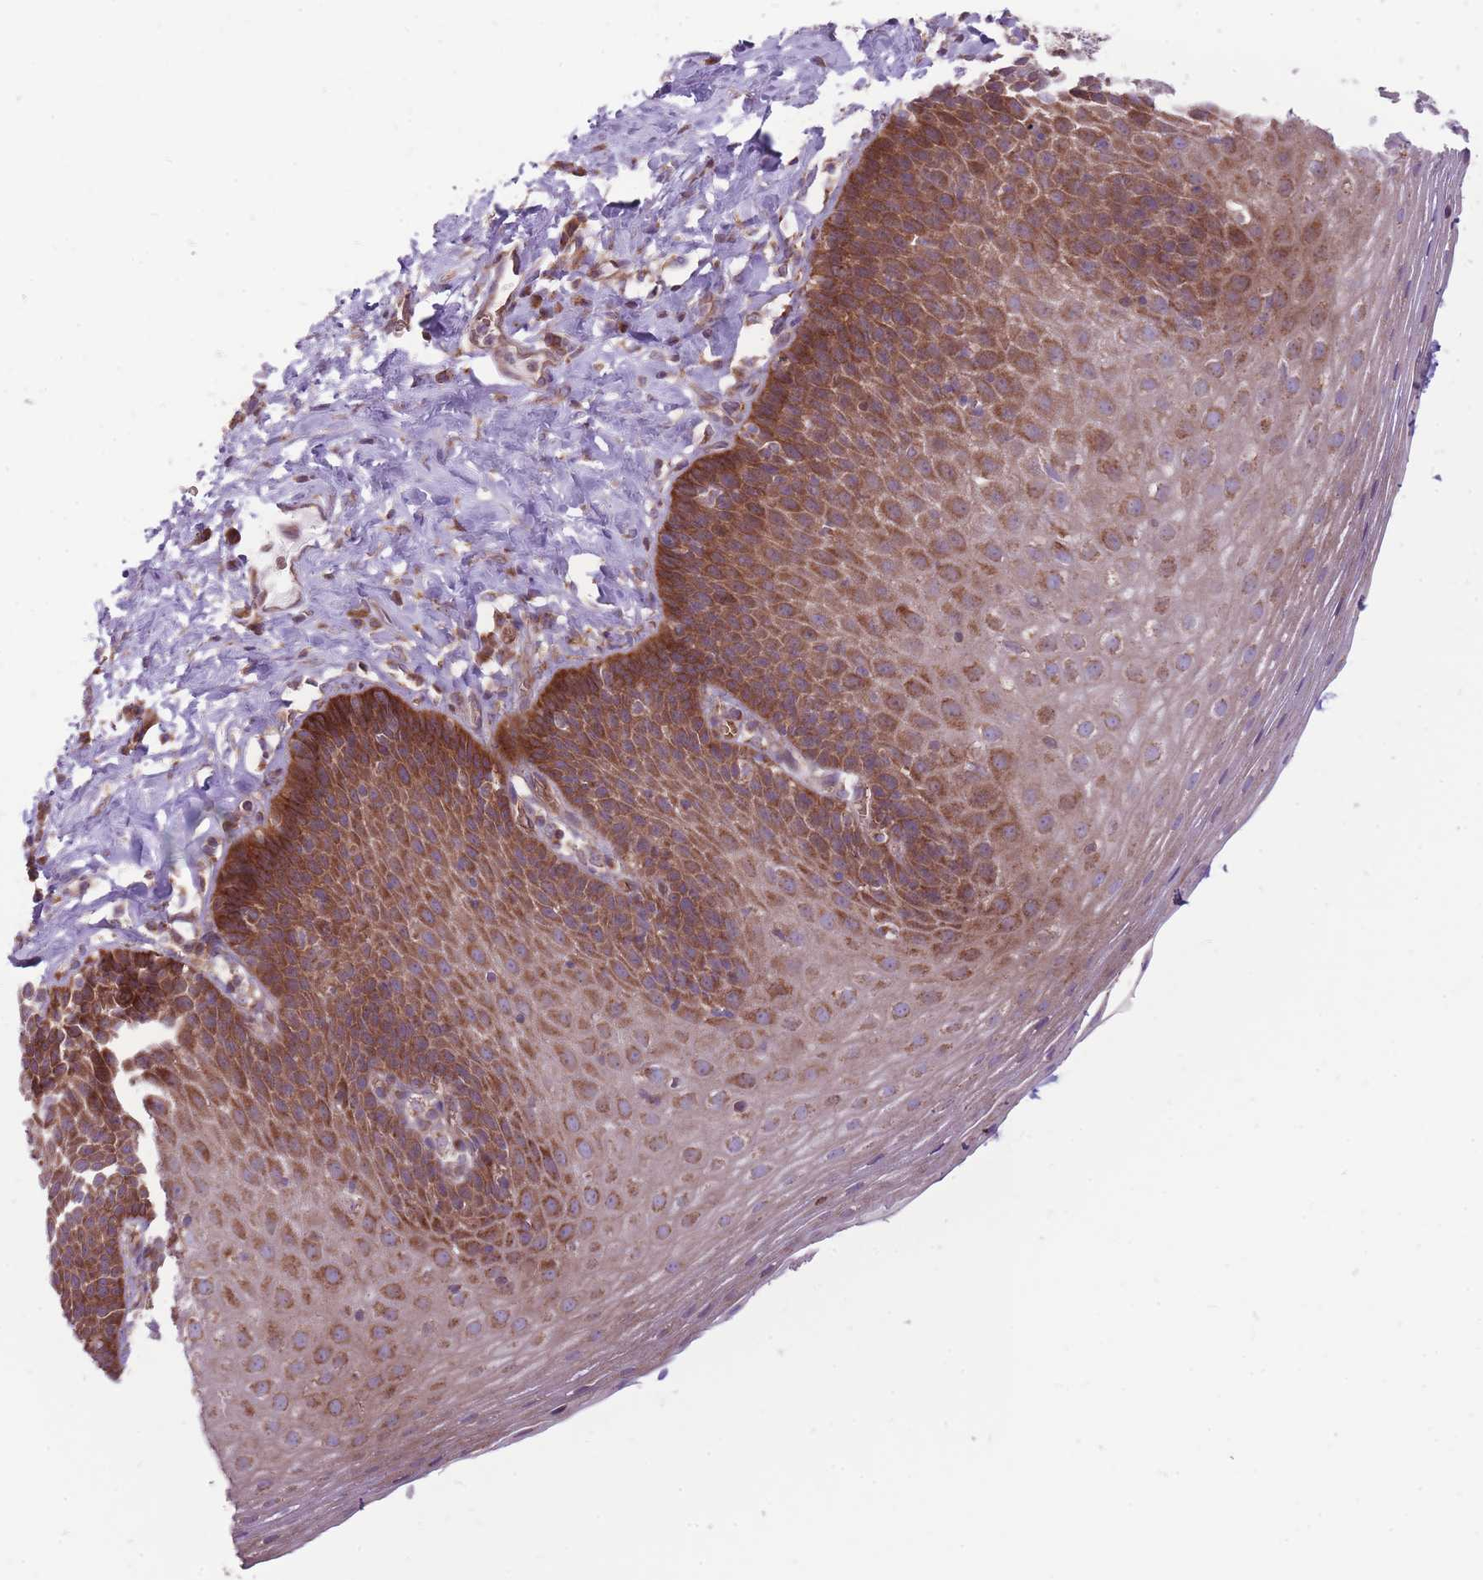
{"staining": {"intensity": "strong", "quantity": ">75%", "location": "cytoplasmic/membranous"}, "tissue": "esophagus", "cell_type": "Squamous epithelial cells", "image_type": "normal", "snomed": [{"axis": "morphology", "description": "Normal tissue, NOS"}, {"axis": "topography", "description": "Esophagus"}], "caption": "This is an image of immunohistochemistry staining of benign esophagus, which shows strong staining in the cytoplasmic/membranous of squamous epithelial cells.", "gene": "ANKRD10", "patient": {"sex": "female", "age": 61}}